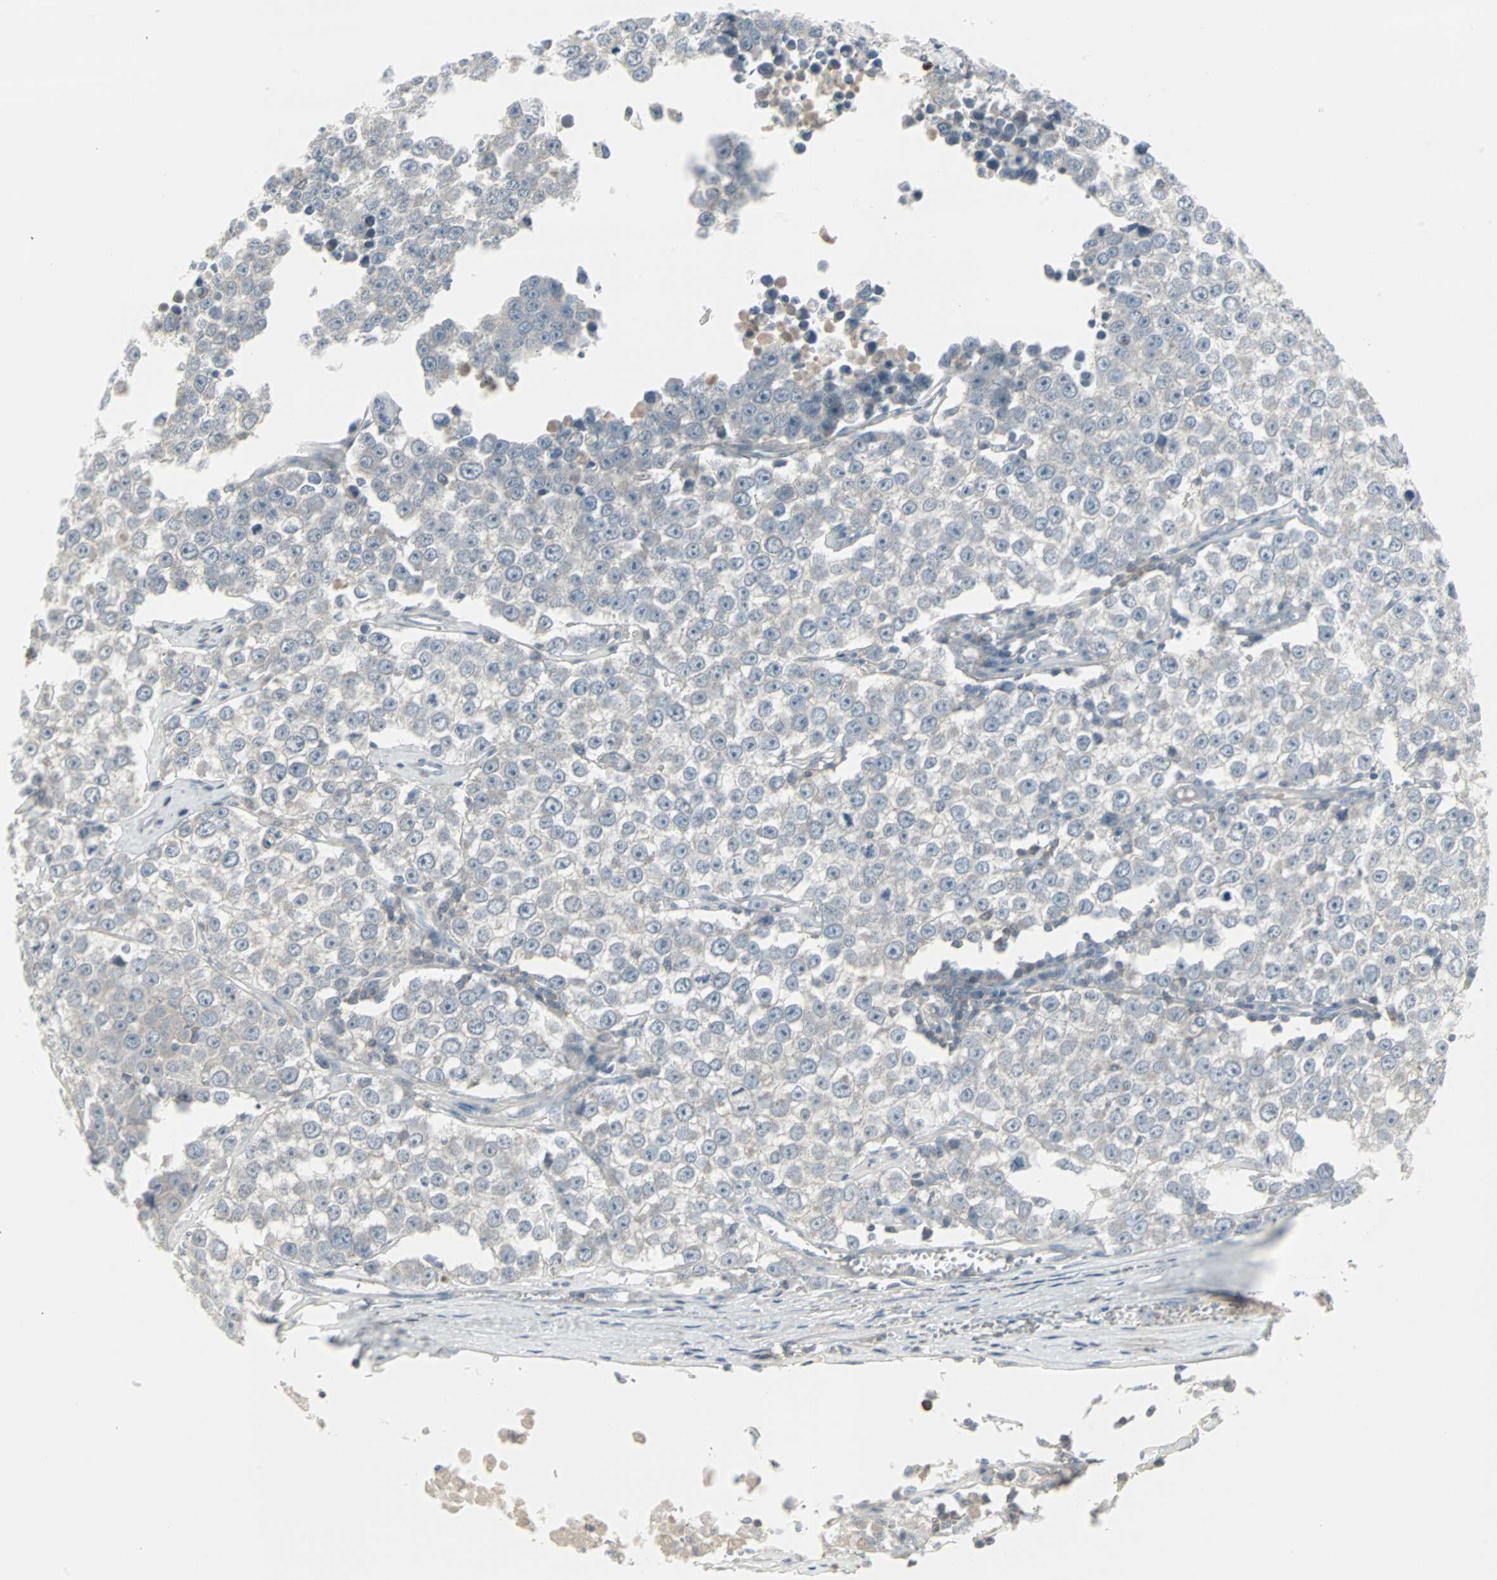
{"staining": {"intensity": "negative", "quantity": "none", "location": "none"}, "tissue": "testis cancer", "cell_type": "Tumor cells", "image_type": "cancer", "snomed": [{"axis": "morphology", "description": "Seminoma, NOS"}, {"axis": "morphology", "description": "Carcinoma, Embryonal, NOS"}, {"axis": "topography", "description": "Testis"}], "caption": "This histopathology image is of testis cancer (seminoma) stained with immunohistochemistry (IHC) to label a protein in brown with the nuclei are counter-stained blue. There is no staining in tumor cells. (DAB (3,3'-diaminobenzidine) immunohistochemistry with hematoxylin counter stain).", "gene": "ZSCAN32", "patient": {"sex": "male", "age": 52}}